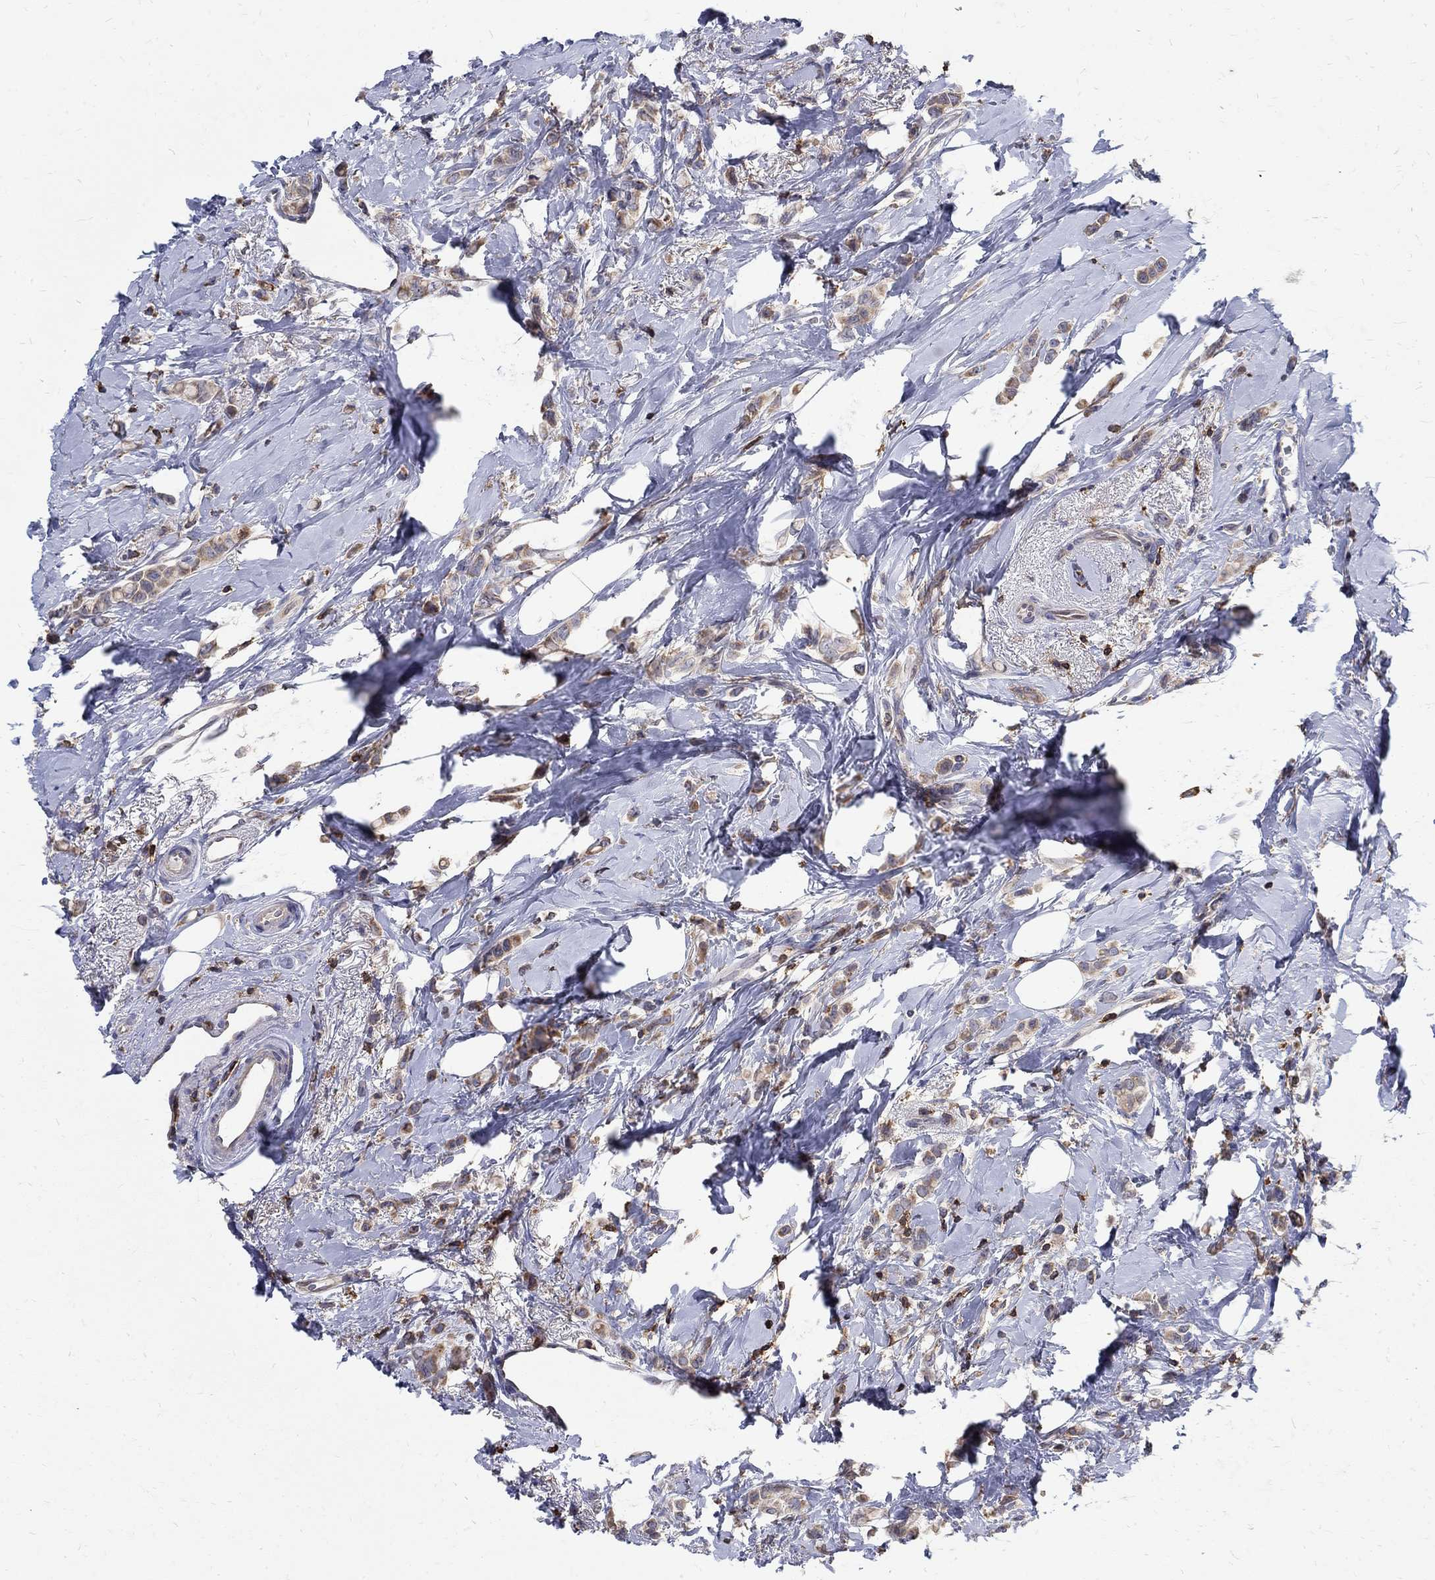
{"staining": {"intensity": "weak", "quantity": ">75%", "location": "cytoplasmic/membranous"}, "tissue": "breast cancer", "cell_type": "Tumor cells", "image_type": "cancer", "snomed": [{"axis": "morphology", "description": "Lobular carcinoma"}, {"axis": "topography", "description": "Breast"}], "caption": "DAB (3,3'-diaminobenzidine) immunohistochemical staining of breast lobular carcinoma exhibits weak cytoplasmic/membranous protein positivity in approximately >75% of tumor cells.", "gene": "AGAP2", "patient": {"sex": "female", "age": 66}}